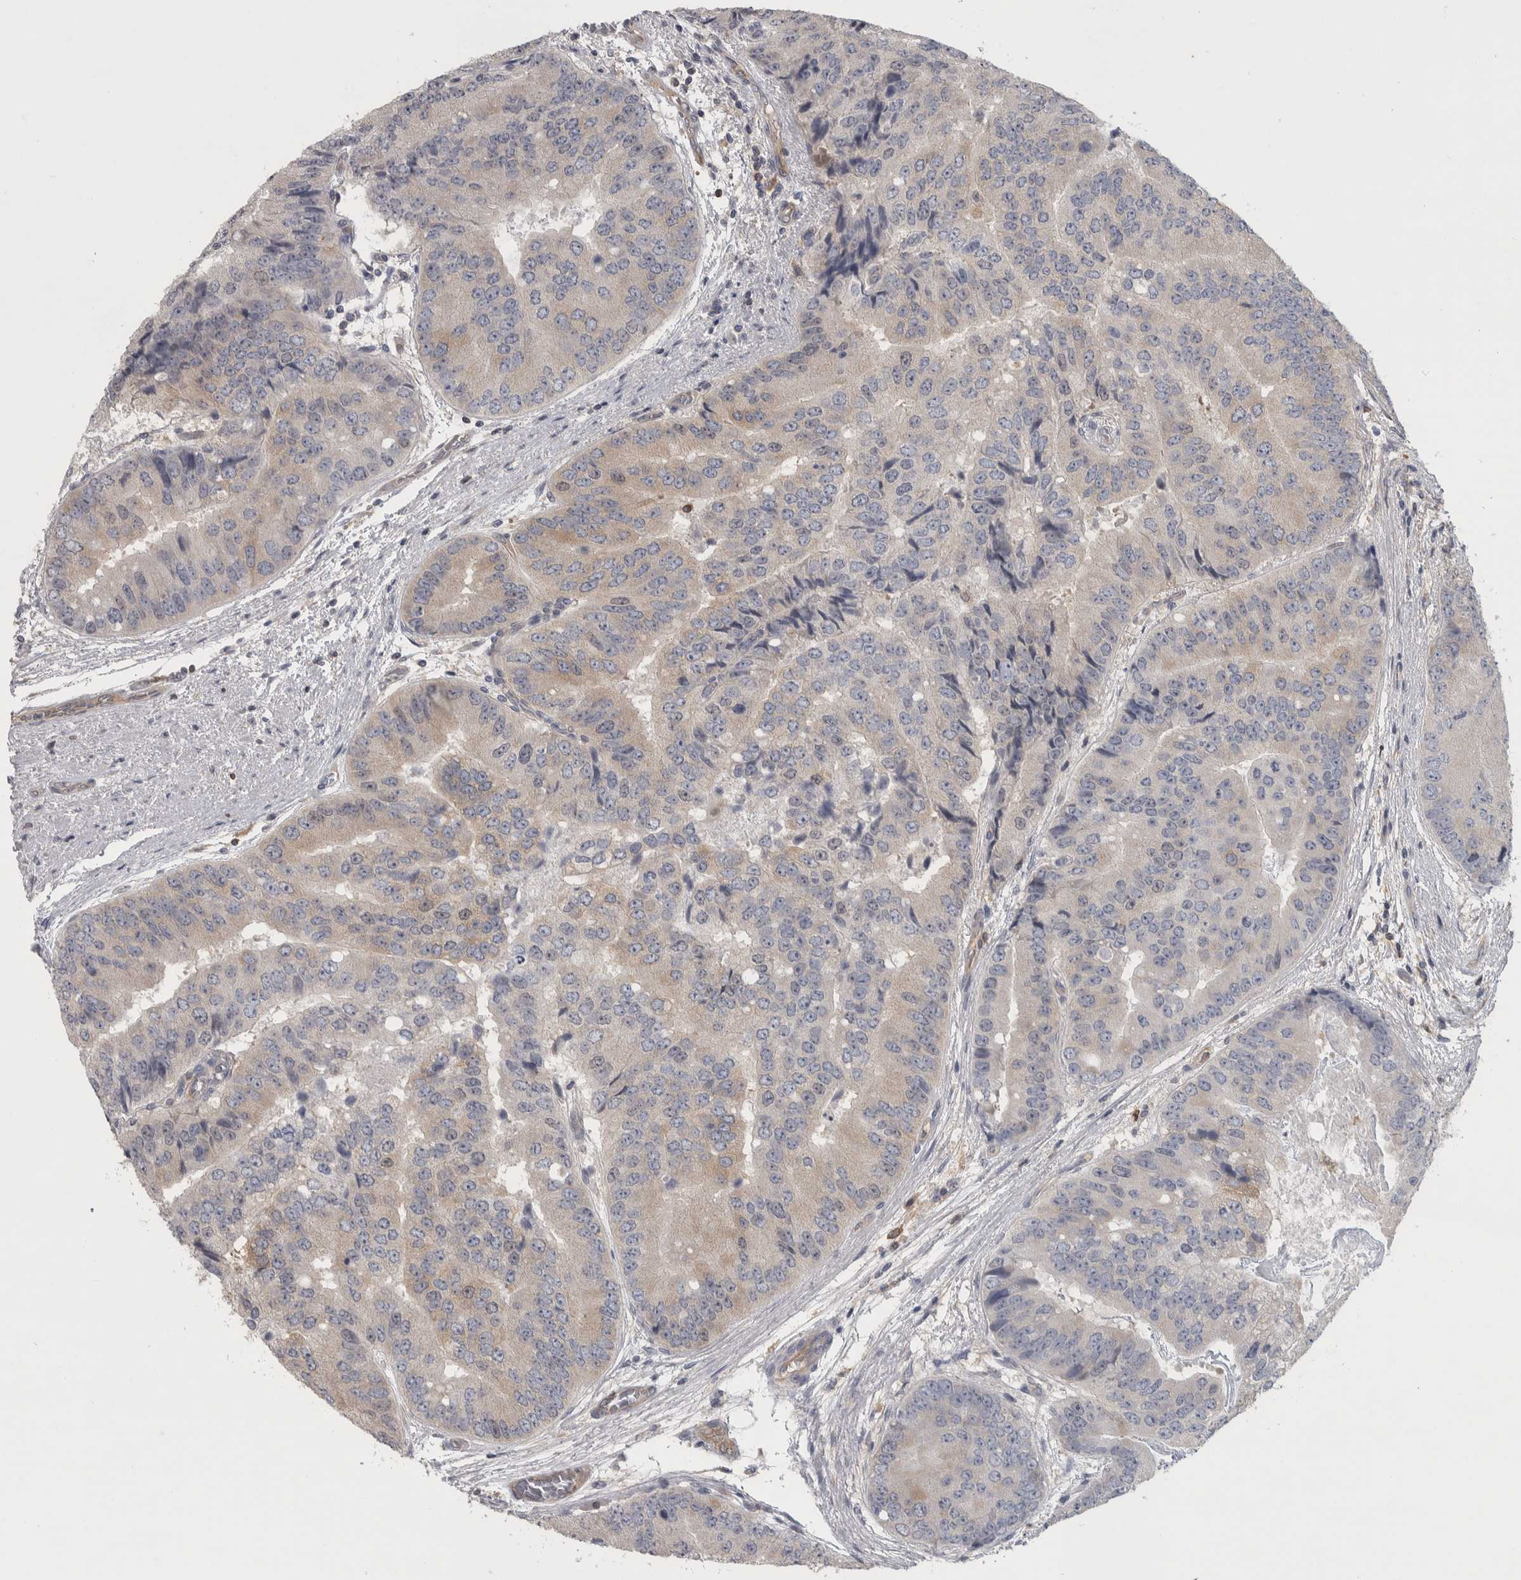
{"staining": {"intensity": "weak", "quantity": "<25%", "location": "cytoplasmic/membranous"}, "tissue": "prostate cancer", "cell_type": "Tumor cells", "image_type": "cancer", "snomed": [{"axis": "morphology", "description": "Adenocarcinoma, High grade"}, {"axis": "topography", "description": "Prostate"}], "caption": "Human high-grade adenocarcinoma (prostate) stained for a protein using immunohistochemistry (IHC) displays no expression in tumor cells.", "gene": "NFKB2", "patient": {"sex": "male", "age": 70}}